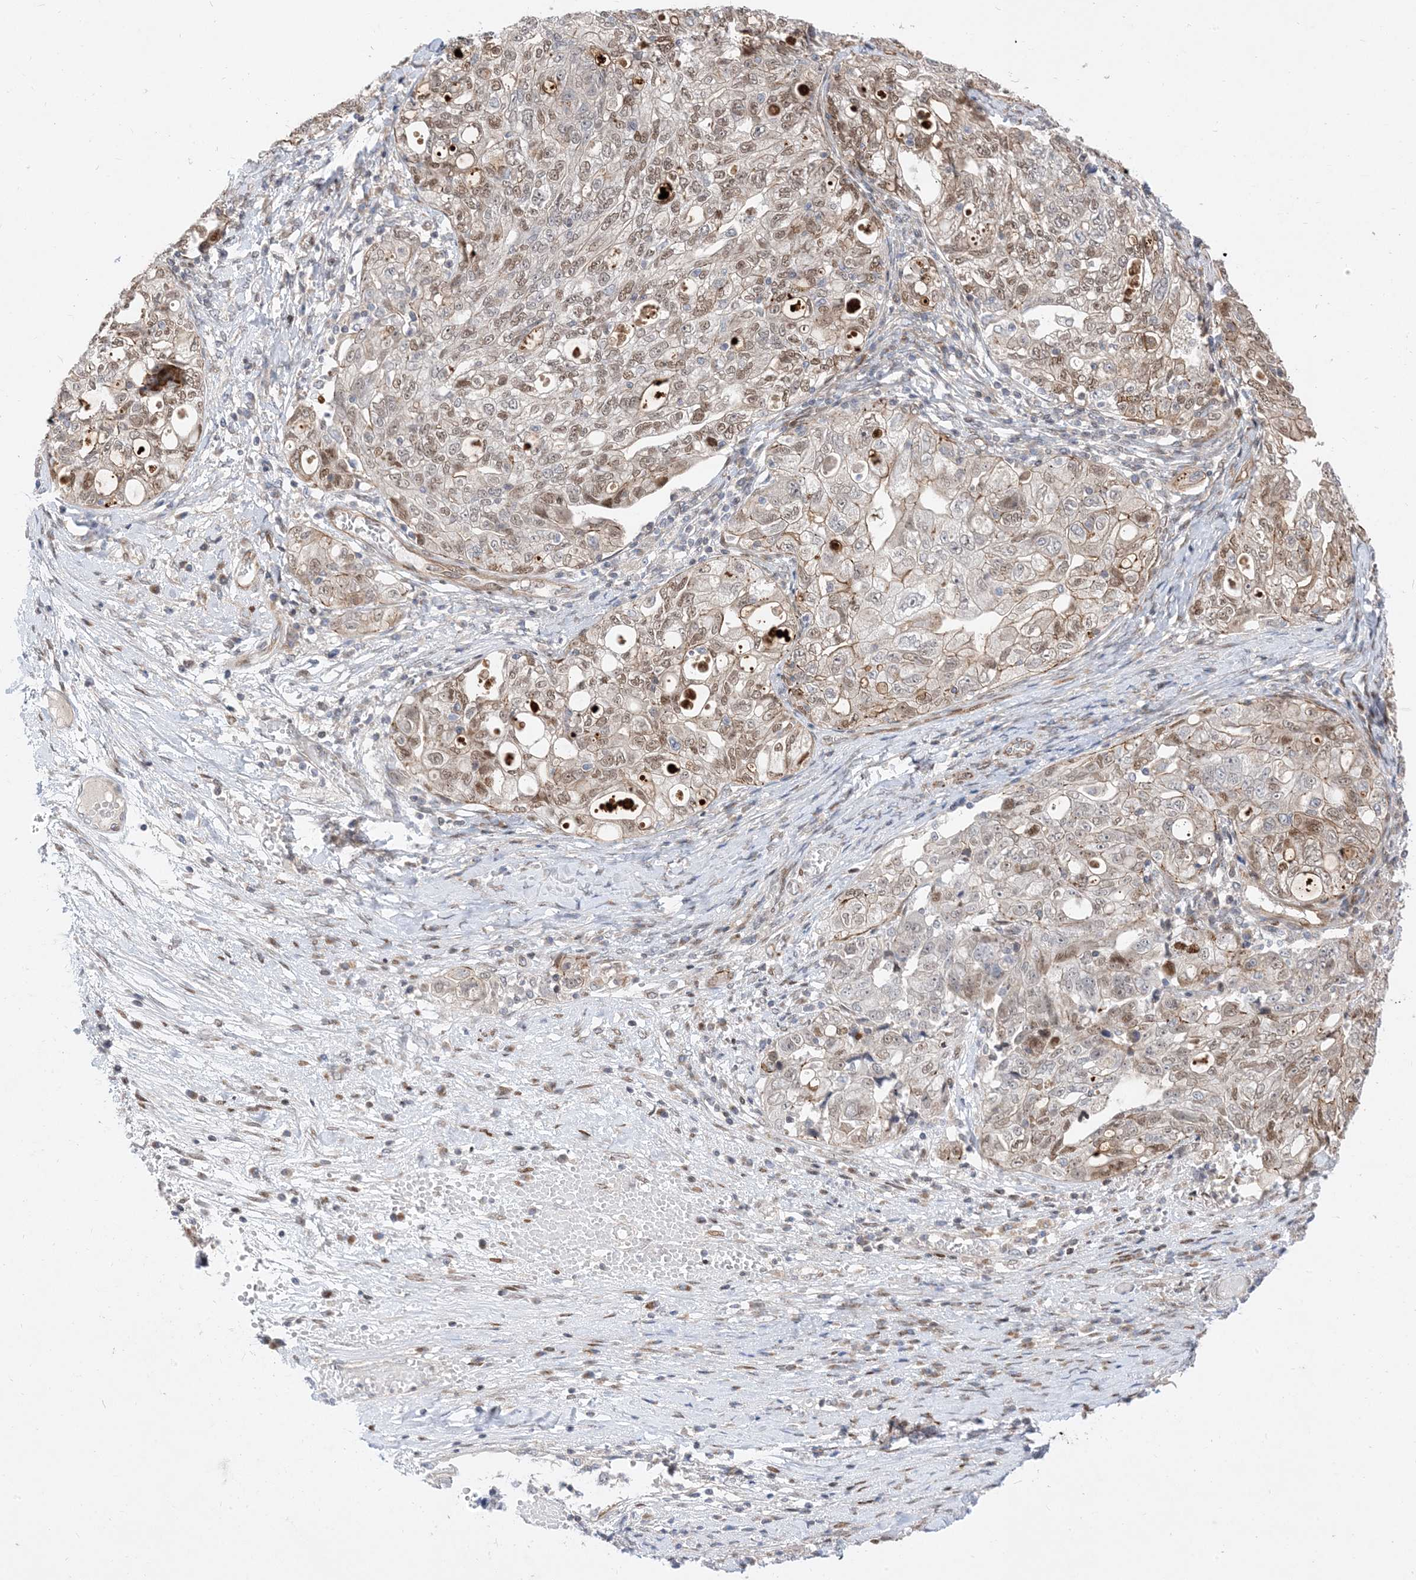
{"staining": {"intensity": "moderate", "quantity": ">75%", "location": "nuclear"}, "tissue": "ovarian cancer", "cell_type": "Tumor cells", "image_type": "cancer", "snomed": [{"axis": "morphology", "description": "Carcinoma, NOS"}, {"axis": "morphology", "description": "Cystadenocarcinoma, serous, NOS"}, {"axis": "topography", "description": "Ovary"}], "caption": "Tumor cells demonstrate moderate nuclear staining in approximately >75% of cells in carcinoma (ovarian).", "gene": "TYSND1", "patient": {"sex": "female", "age": 69}}